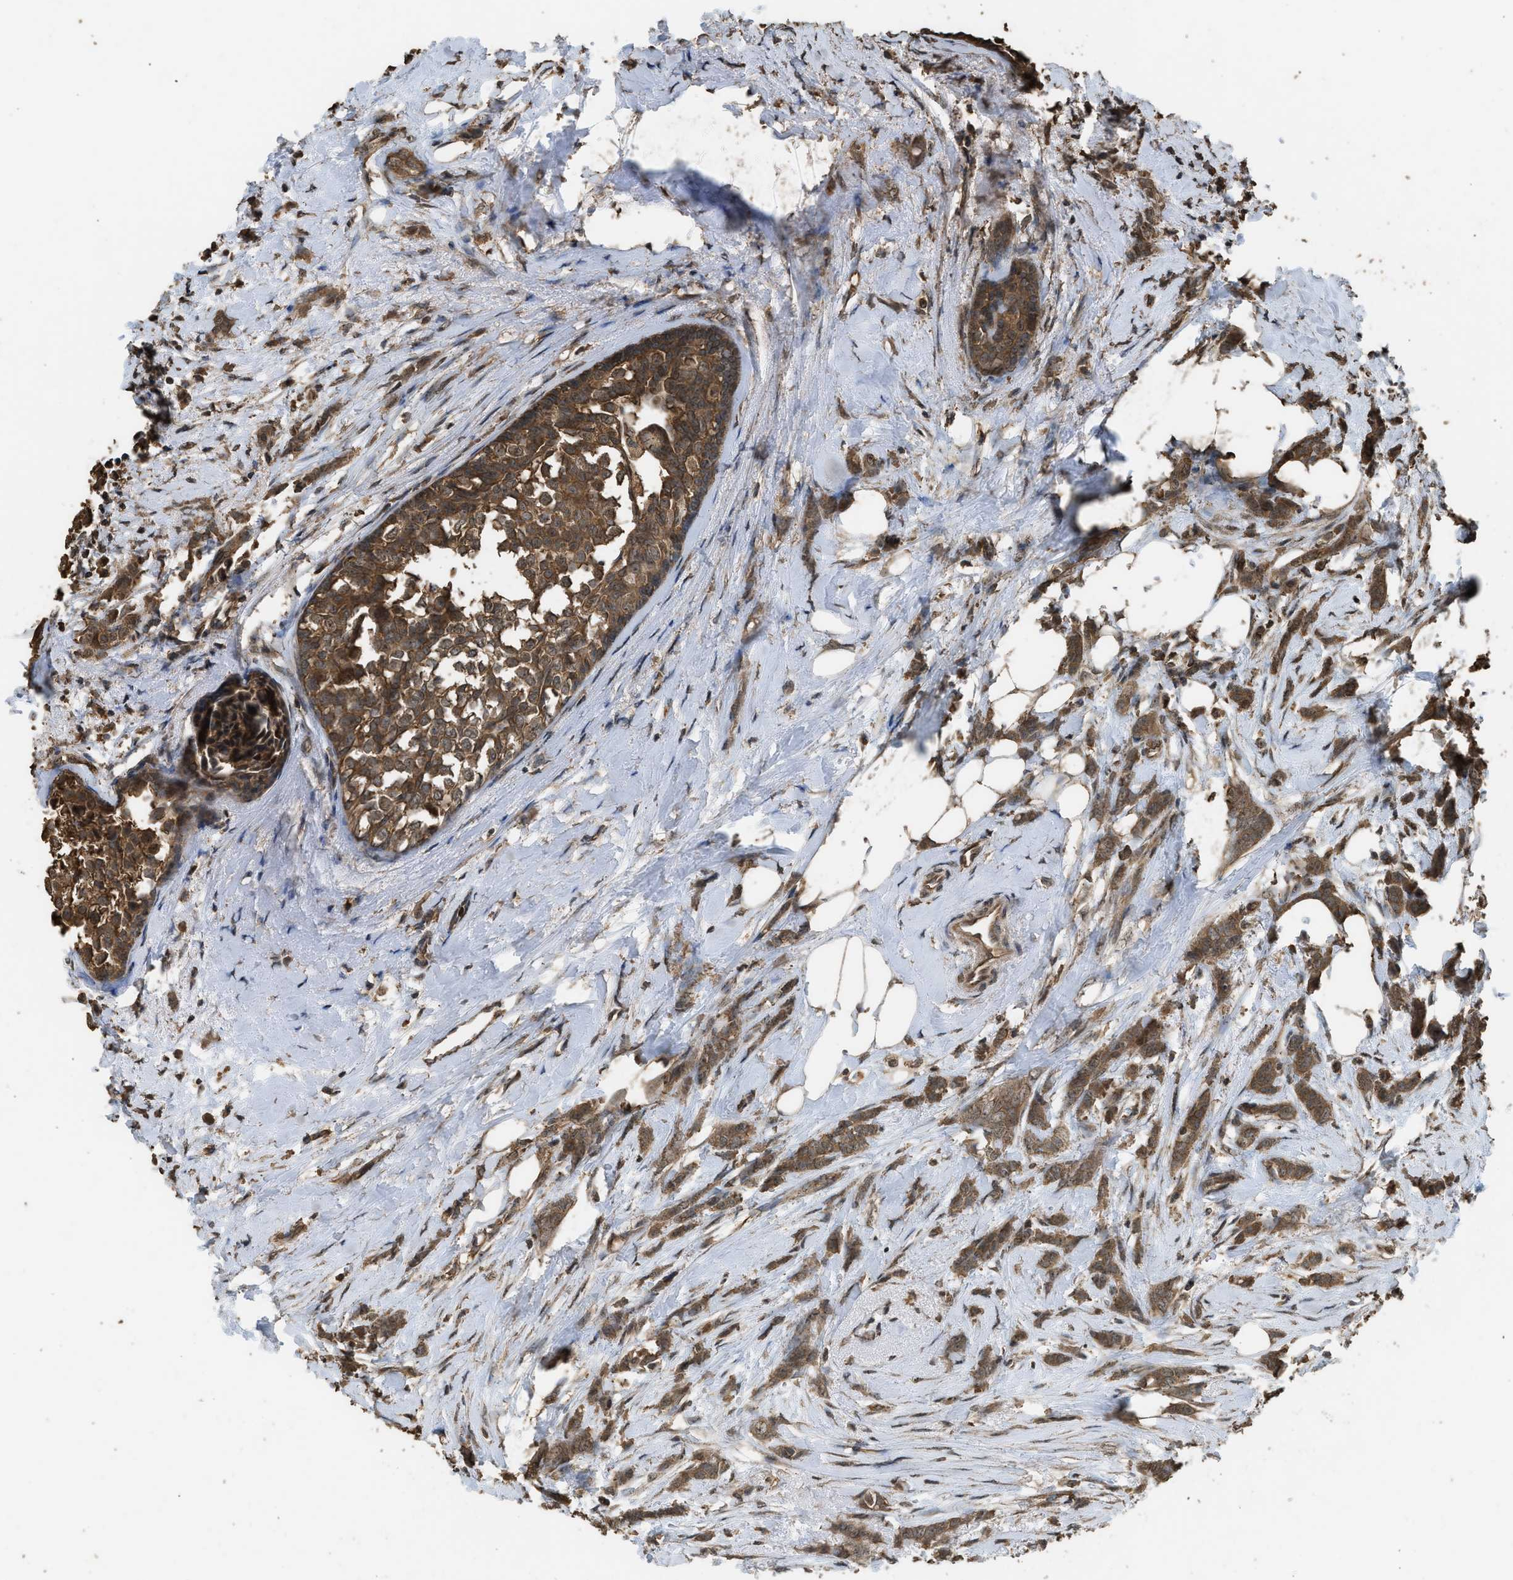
{"staining": {"intensity": "strong", "quantity": ">75%", "location": "cytoplasmic/membranous"}, "tissue": "breast cancer", "cell_type": "Tumor cells", "image_type": "cancer", "snomed": [{"axis": "morphology", "description": "Lobular carcinoma, in situ"}, {"axis": "morphology", "description": "Lobular carcinoma"}, {"axis": "topography", "description": "Breast"}], "caption": "Breast cancer (lobular carcinoma) stained with a brown dye displays strong cytoplasmic/membranous positive staining in about >75% of tumor cells.", "gene": "MYBL2", "patient": {"sex": "female", "age": 41}}